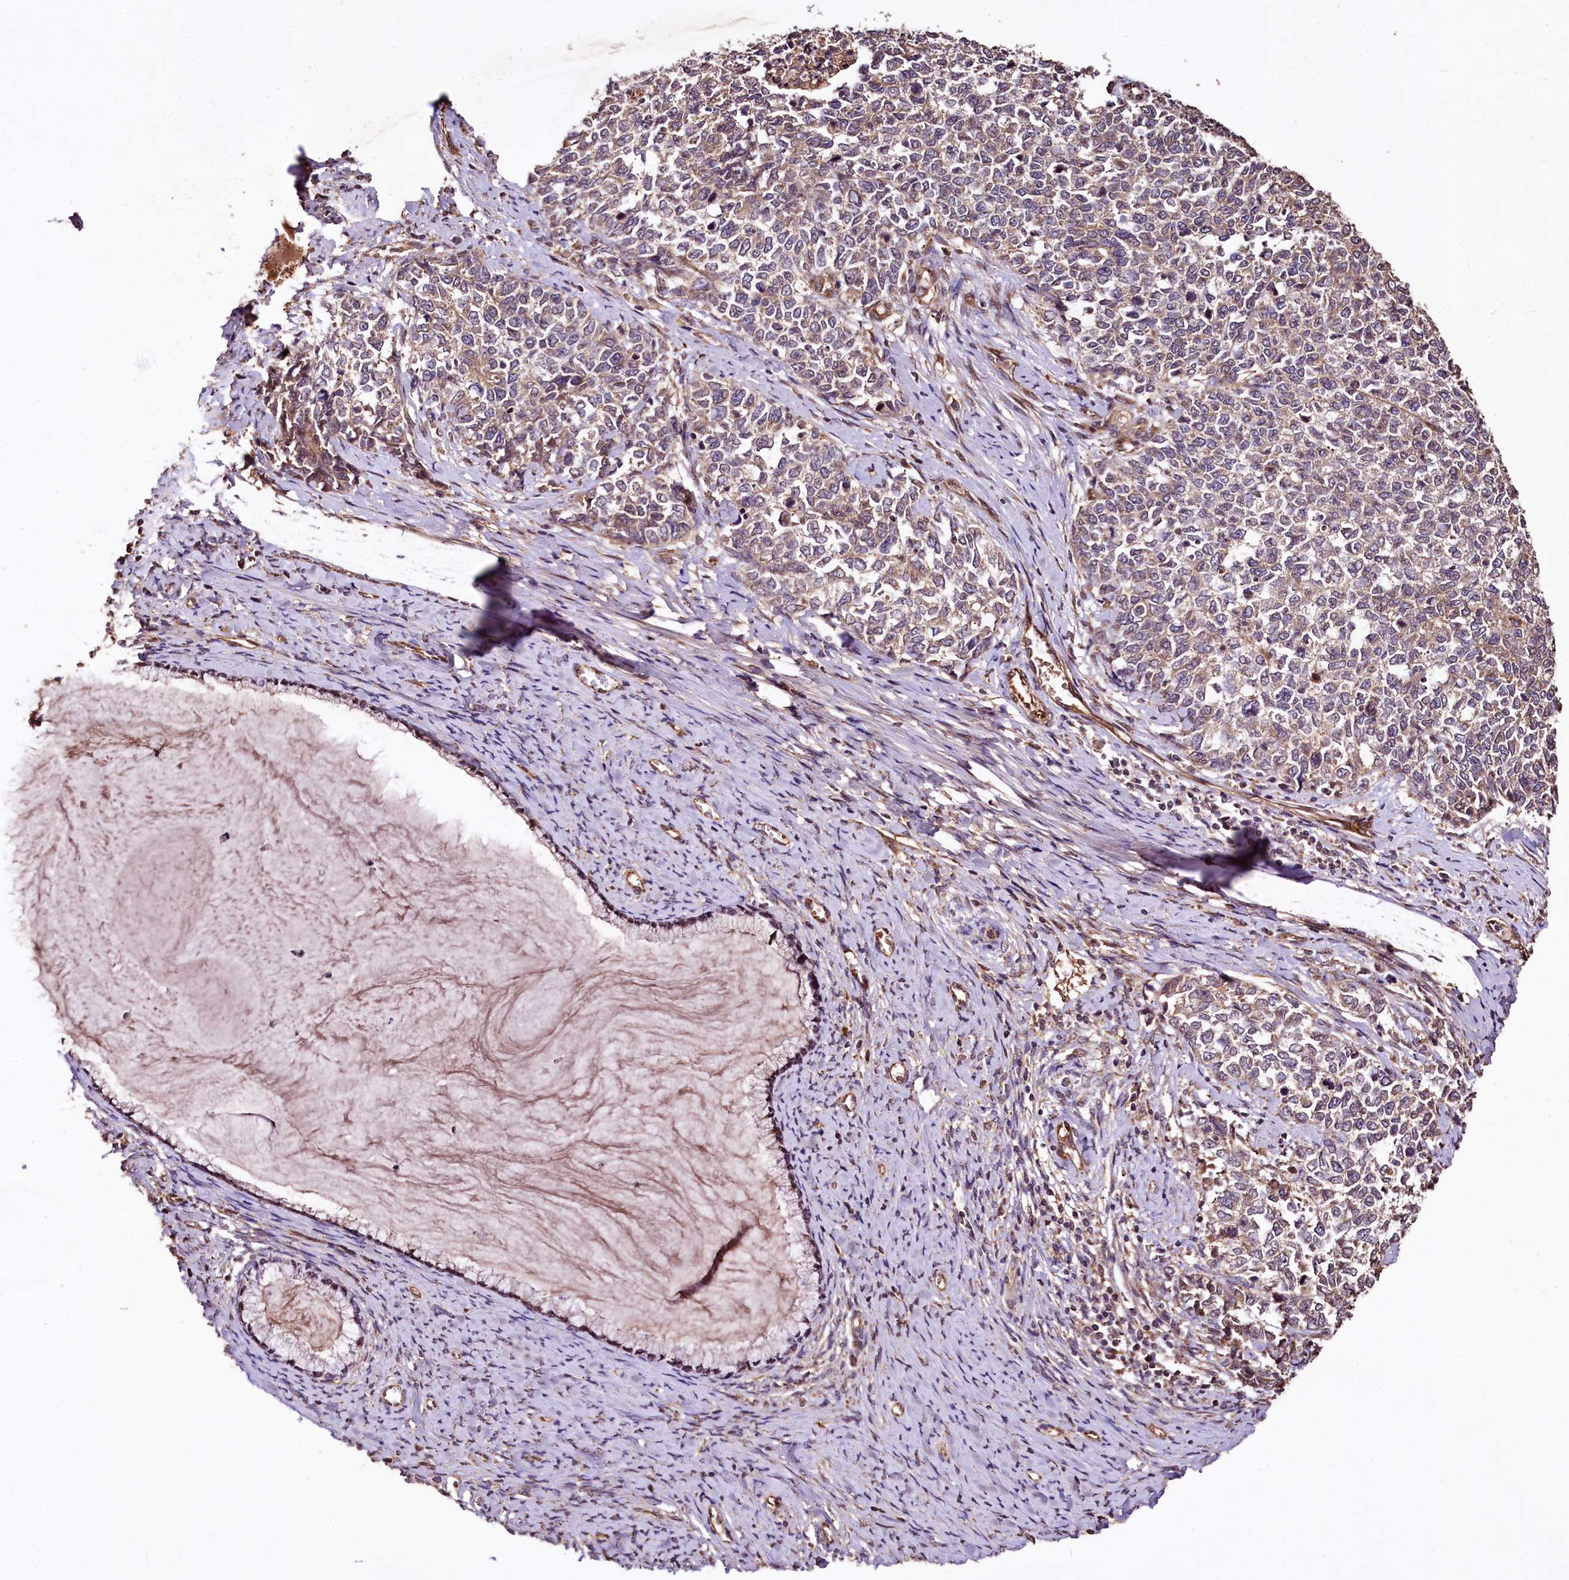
{"staining": {"intensity": "weak", "quantity": "25%-75%", "location": "cytoplasmic/membranous"}, "tissue": "cervical cancer", "cell_type": "Tumor cells", "image_type": "cancer", "snomed": [{"axis": "morphology", "description": "Squamous cell carcinoma, NOS"}, {"axis": "topography", "description": "Cervix"}], "caption": "Cervical cancer (squamous cell carcinoma) stained for a protein shows weak cytoplasmic/membranous positivity in tumor cells.", "gene": "TBCEL", "patient": {"sex": "female", "age": 63}}